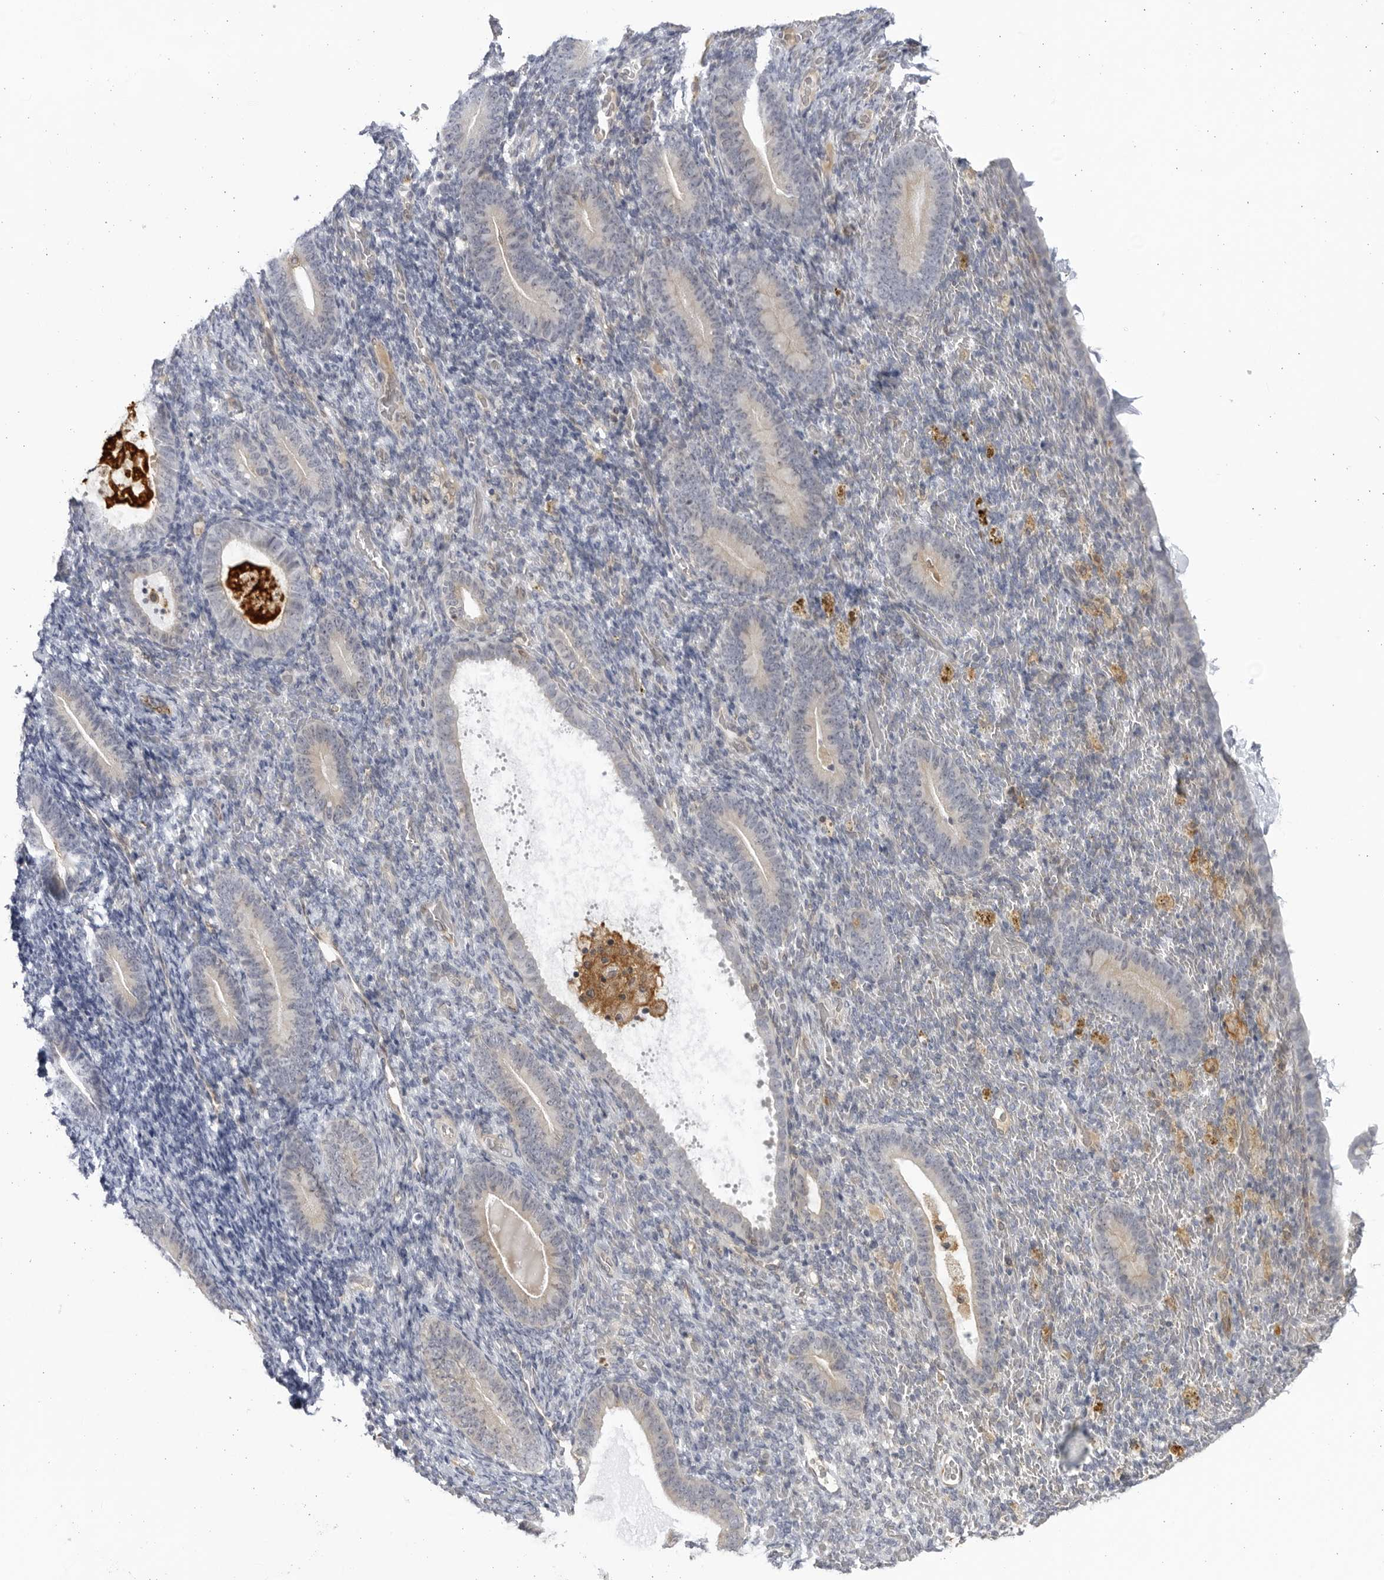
{"staining": {"intensity": "negative", "quantity": "none", "location": "none"}, "tissue": "endometrium", "cell_type": "Cells in endometrial stroma", "image_type": "normal", "snomed": [{"axis": "morphology", "description": "Normal tissue, NOS"}, {"axis": "topography", "description": "Endometrium"}], "caption": "IHC image of benign human endometrium stained for a protein (brown), which exhibits no staining in cells in endometrial stroma.", "gene": "BMP2K", "patient": {"sex": "female", "age": 51}}